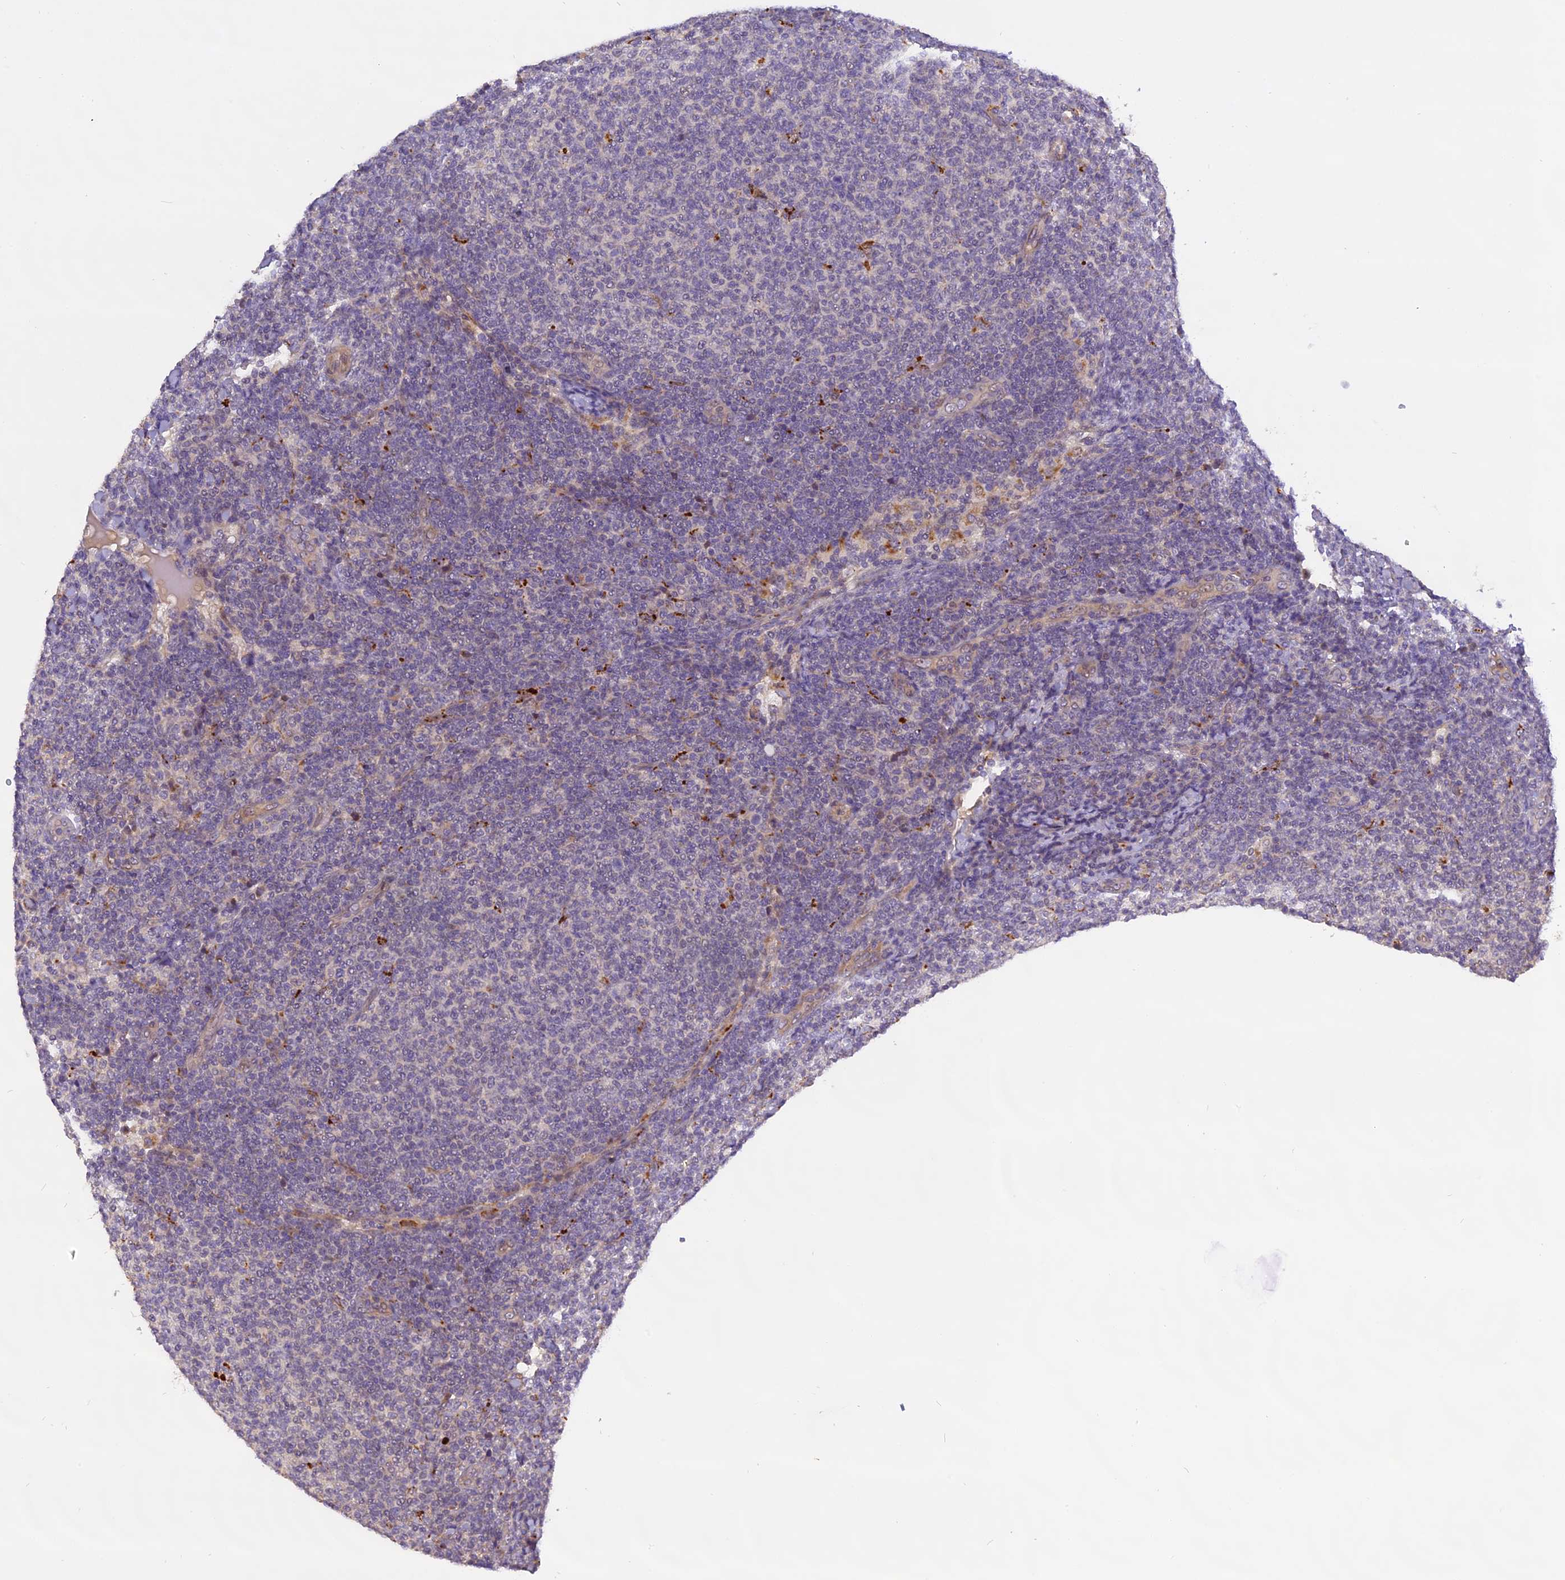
{"staining": {"intensity": "negative", "quantity": "none", "location": "none"}, "tissue": "lymphoma", "cell_type": "Tumor cells", "image_type": "cancer", "snomed": [{"axis": "morphology", "description": "Malignant lymphoma, non-Hodgkin's type, Low grade"}, {"axis": "topography", "description": "Lymph node"}], "caption": "Histopathology image shows no significant protein positivity in tumor cells of lymphoma.", "gene": "FNIP2", "patient": {"sex": "male", "age": 66}}